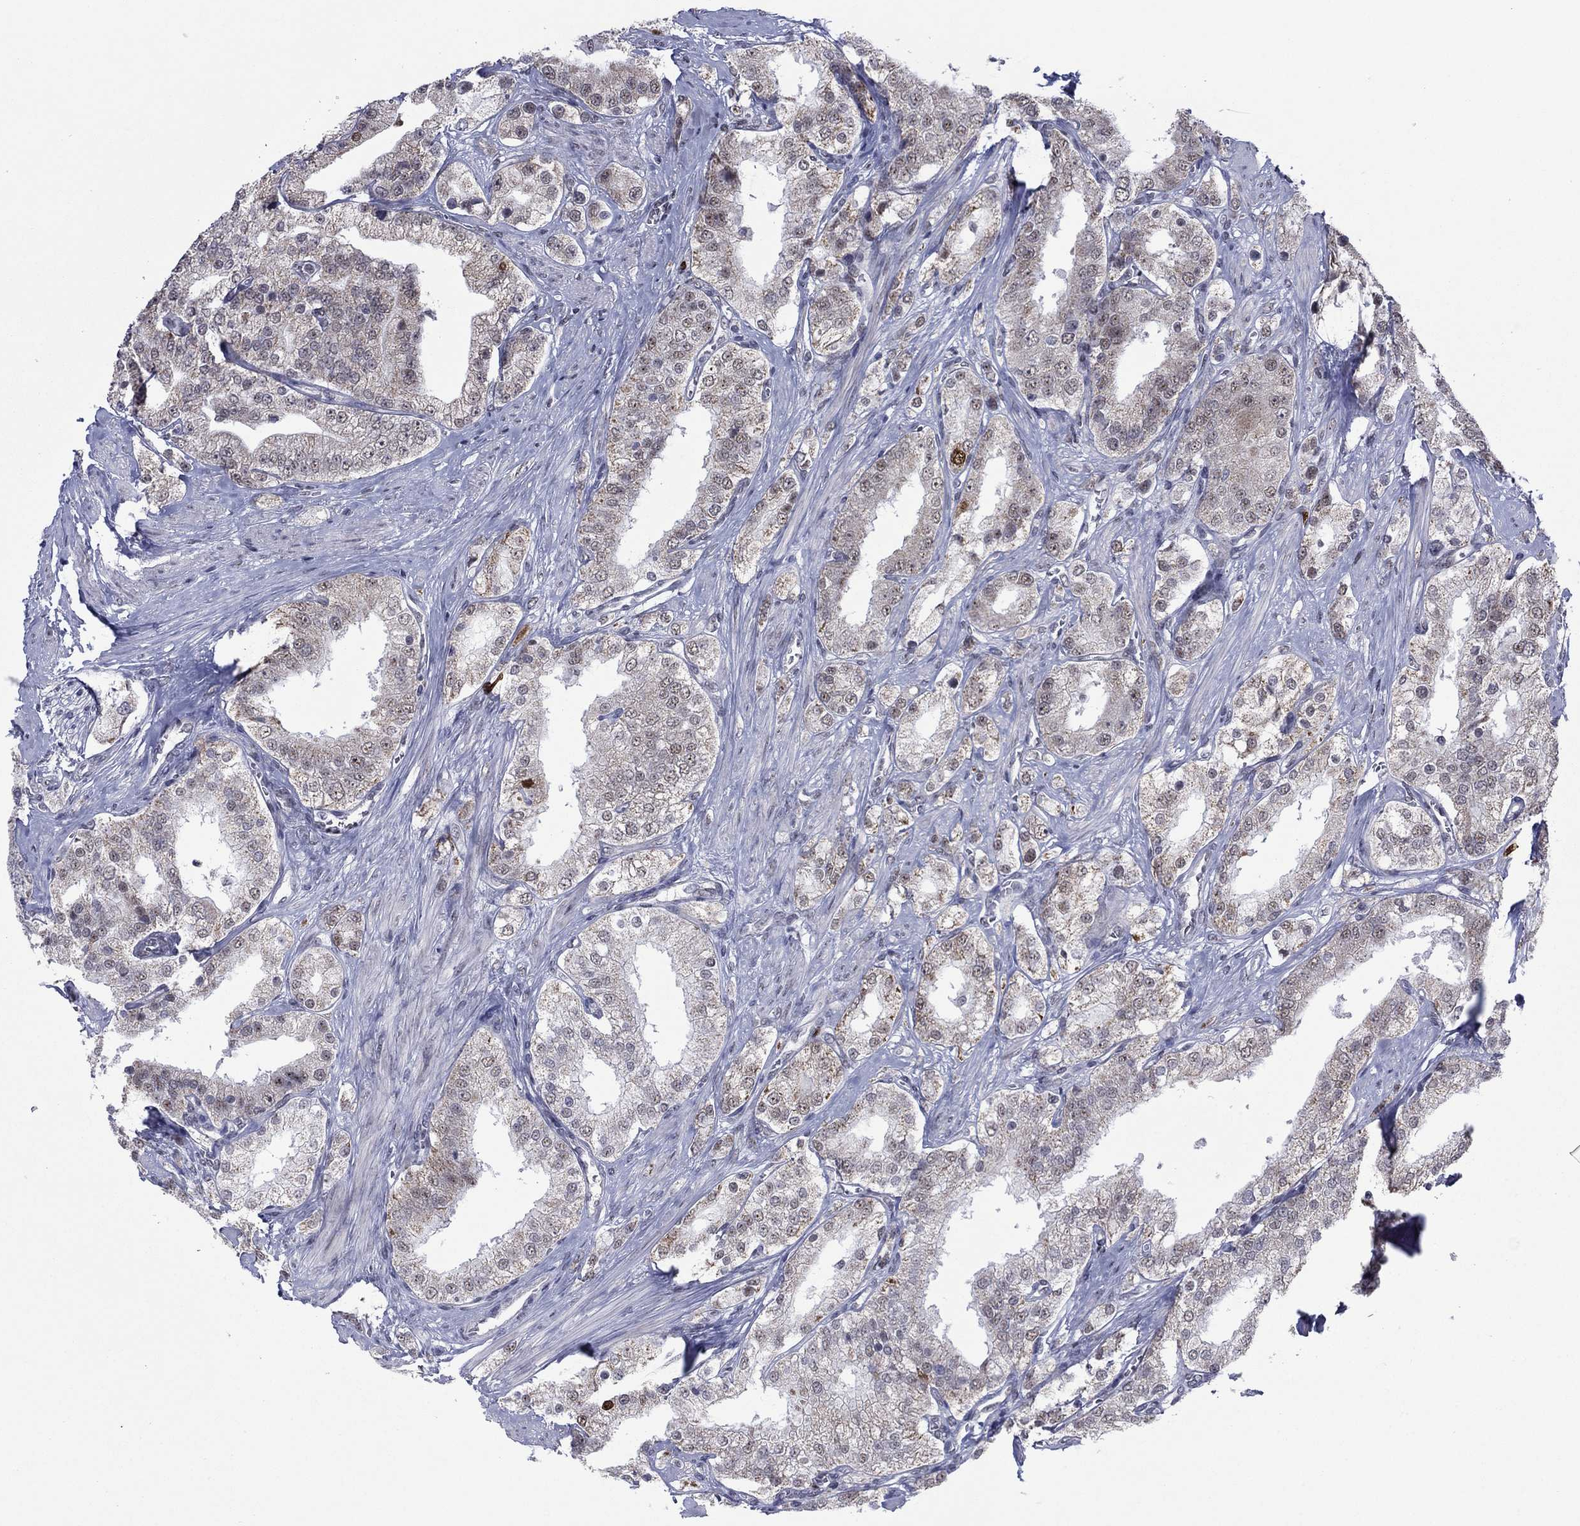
{"staining": {"intensity": "strong", "quantity": "<25%", "location": "nuclear"}, "tissue": "prostate cancer", "cell_type": "Tumor cells", "image_type": "cancer", "snomed": [{"axis": "morphology", "description": "Adenocarcinoma, NOS"}, {"axis": "topography", "description": "Prostate and seminal vesicle, NOS"}, {"axis": "topography", "description": "Prostate"}], "caption": "A photomicrograph of prostate cancer stained for a protein exhibits strong nuclear brown staining in tumor cells.", "gene": "CDCA5", "patient": {"sex": "male", "age": 67}}